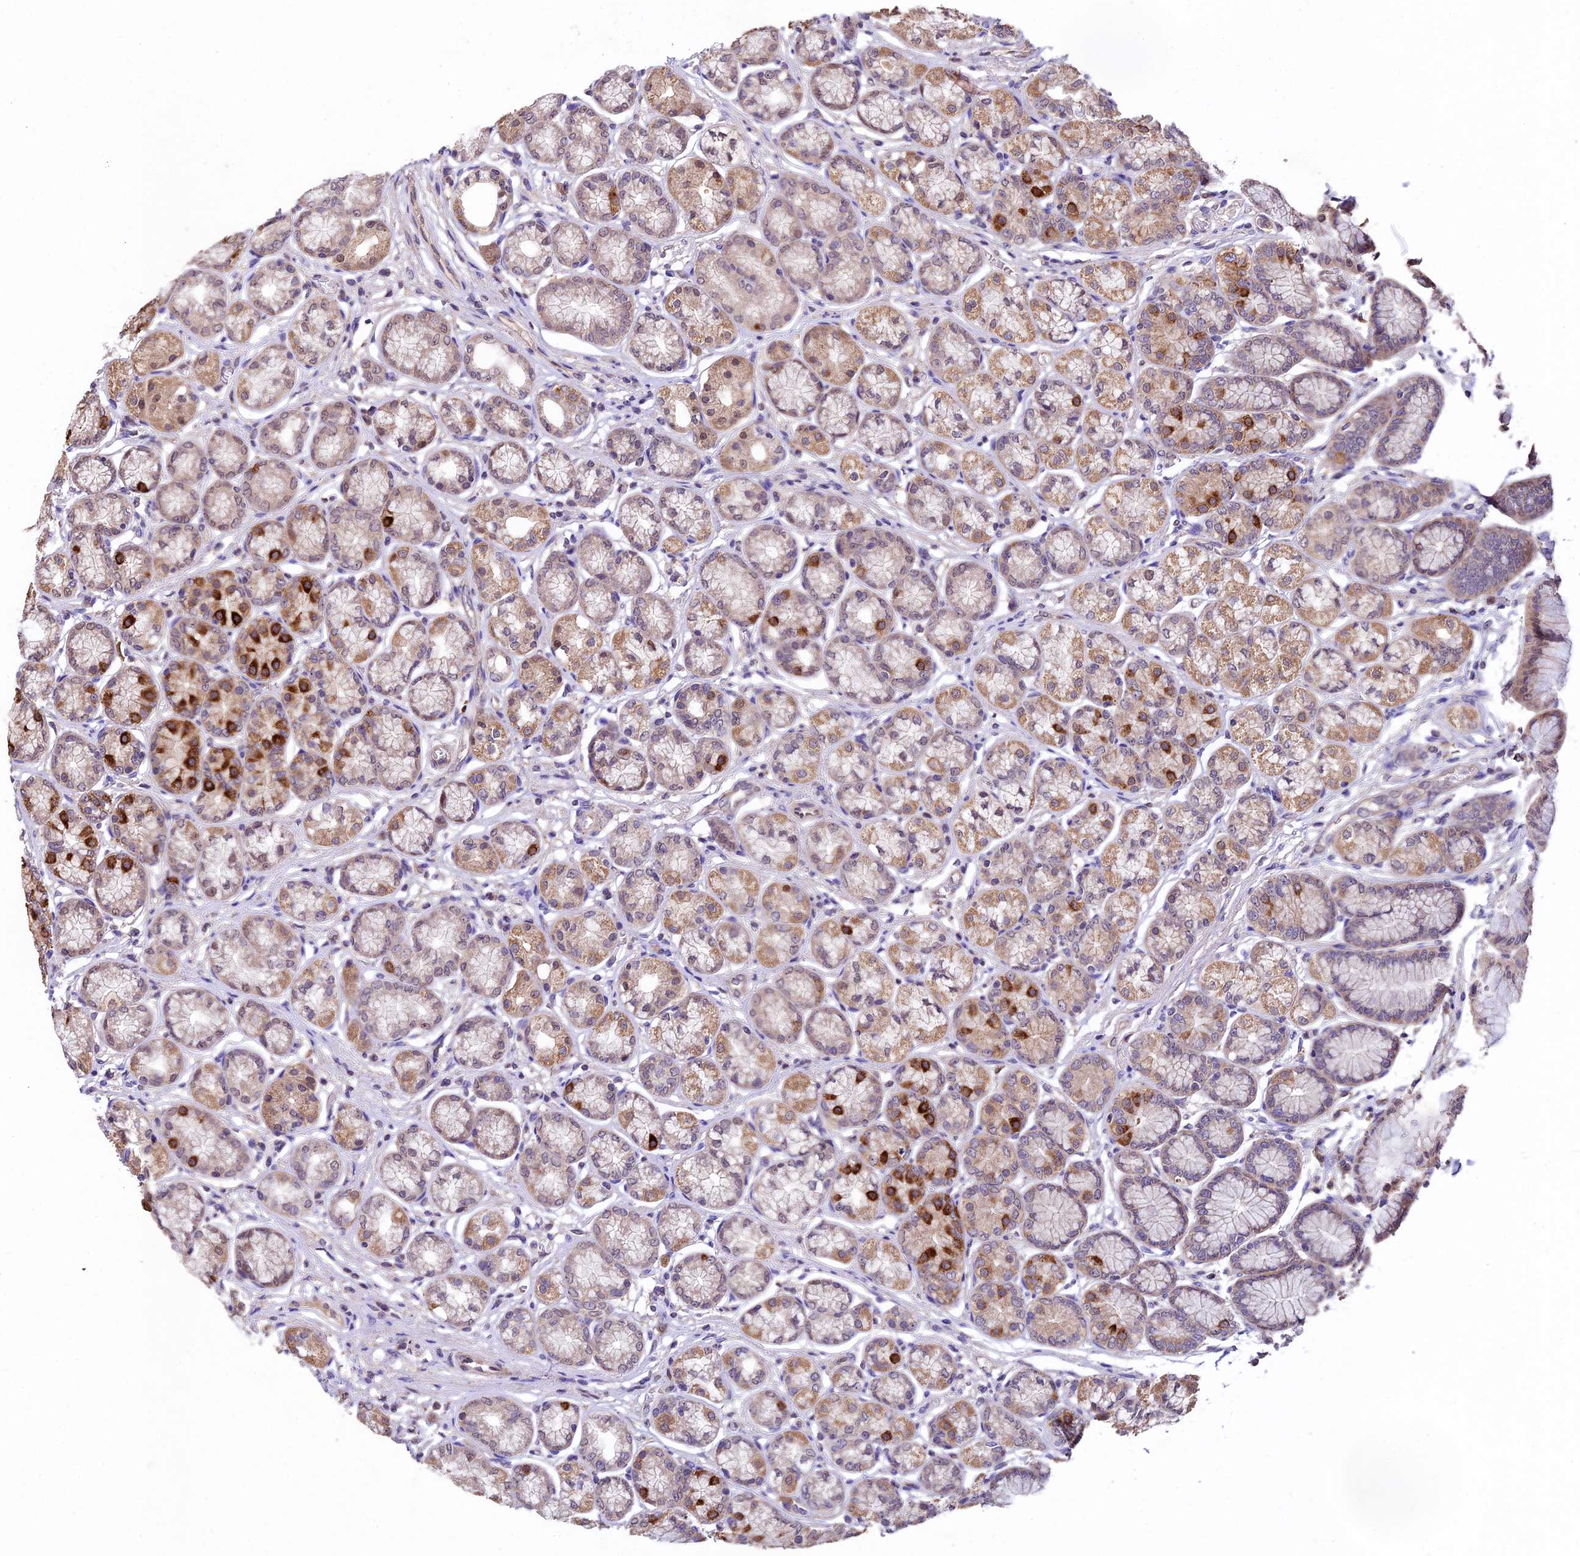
{"staining": {"intensity": "moderate", "quantity": ">75%", "location": "cytoplasmic/membranous,nuclear"}, "tissue": "stomach", "cell_type": "Glandular cells", "image_type": "normal", "snomed": [{"axis": "morphology", "description": "Normal tissue, NOS"}, {"axis": "morphology", "description": "Adenocarcinoma, NOS"}, {"axis": "morphology", "description": "Adenocarcinoma, High grade"}, {"axis": "topography", "description": "Stomach, upper"}, {"axis": "topography", "description": "Stomach"}], "caption": "This is a micrograph of immunohistochemistry staining of benign stomach, which shows moderate positivity in the cytoplasmic/membranous,nuclear of glandular cells.", "gene": "SBNO2", "patient": {"sex": "female", "age": 65}}